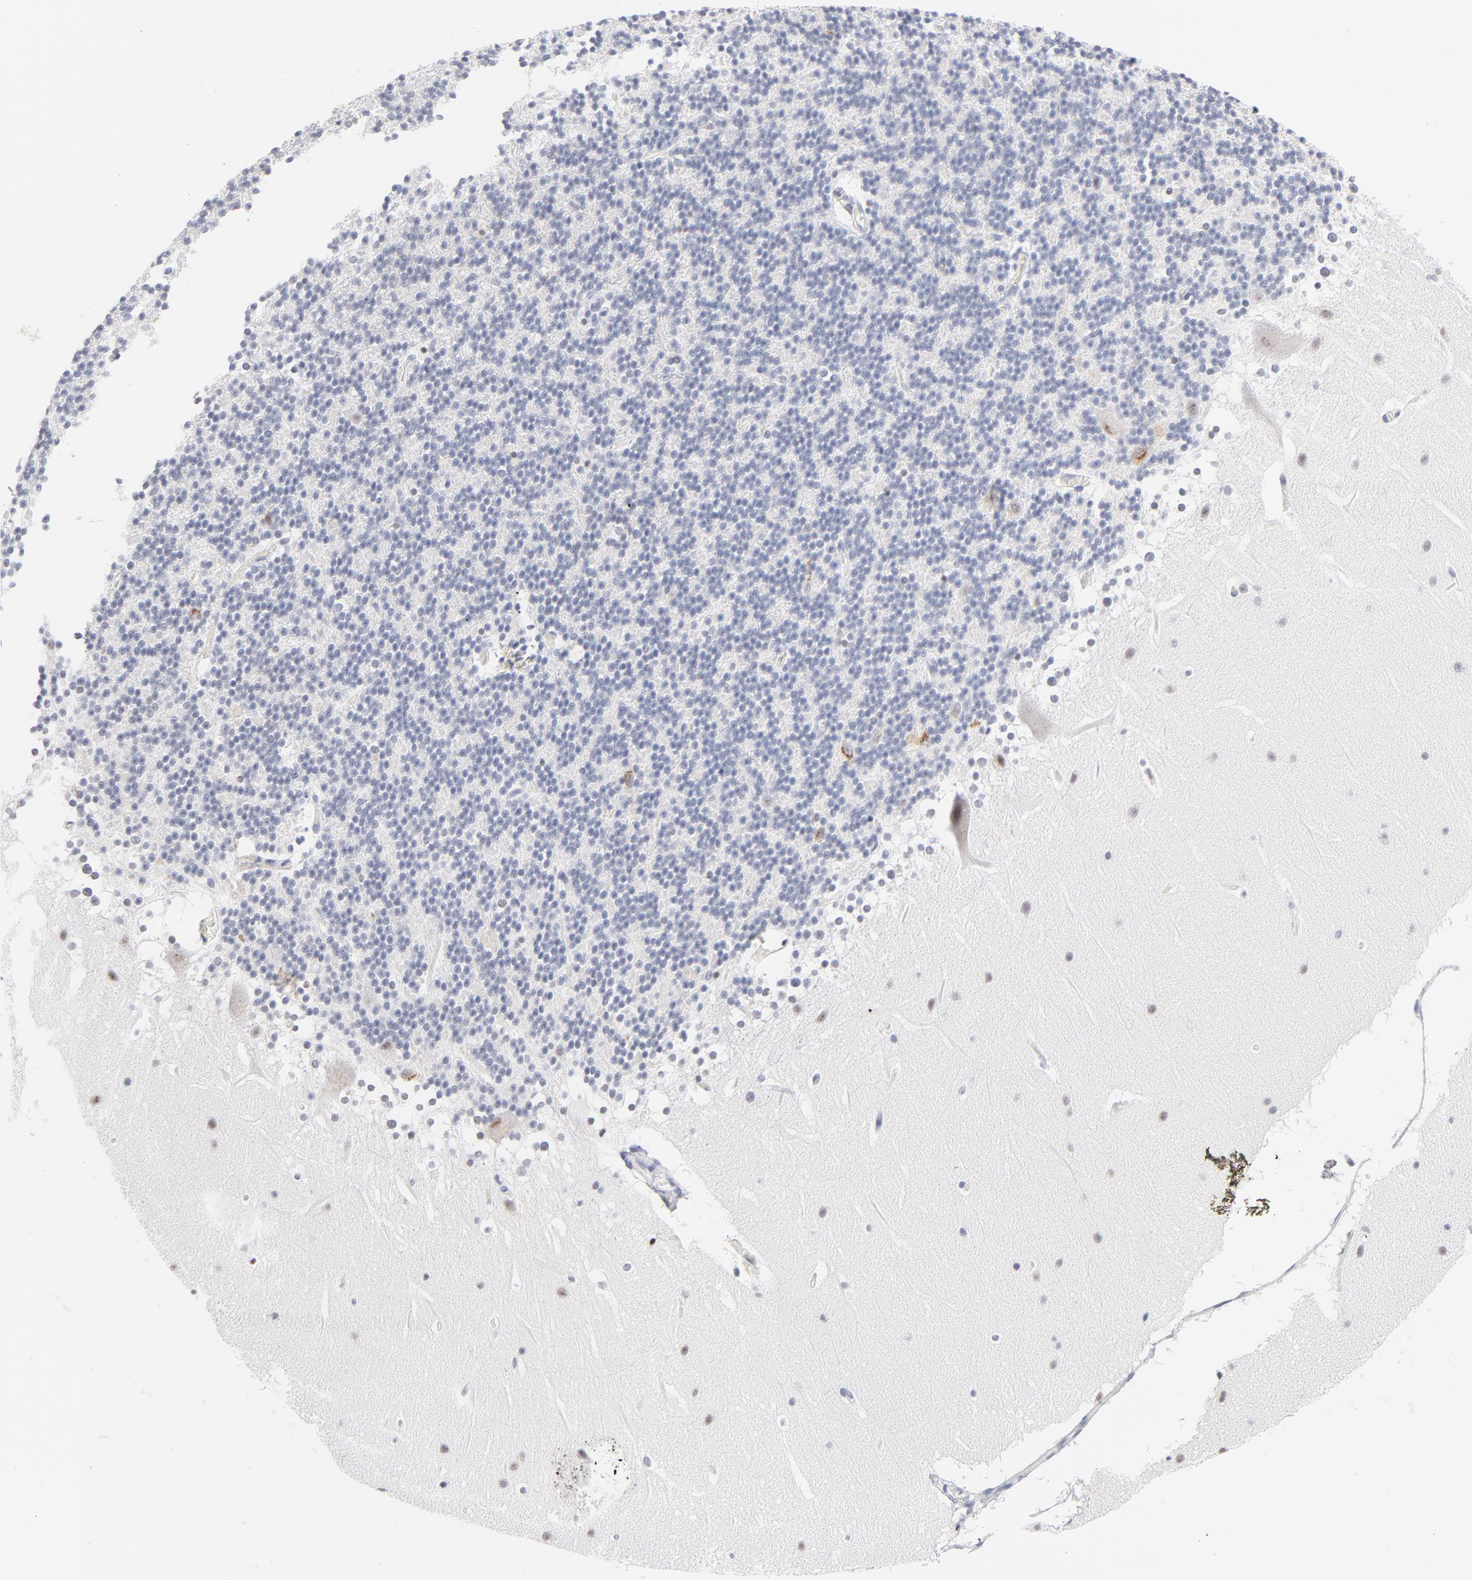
{"staining": {"intensity": "negative", "quantity": "none", "location": "none"}, "tissue": "cerebellum", "cell_type": "Cells in granular layer", "image_type": "normal", "snomed": [{"axis": "morphology", "description": "Normal tissue, NOS"}, {"axis": "topography", "description": "Cerebellum"}], "caption": "Protein analysis of benign cerebellum displays no significant expression in cells in granular layer. Nuclei are stained in blue.", "gene": "KHNYN", "patient": {"sex": "female", "age": 19}}